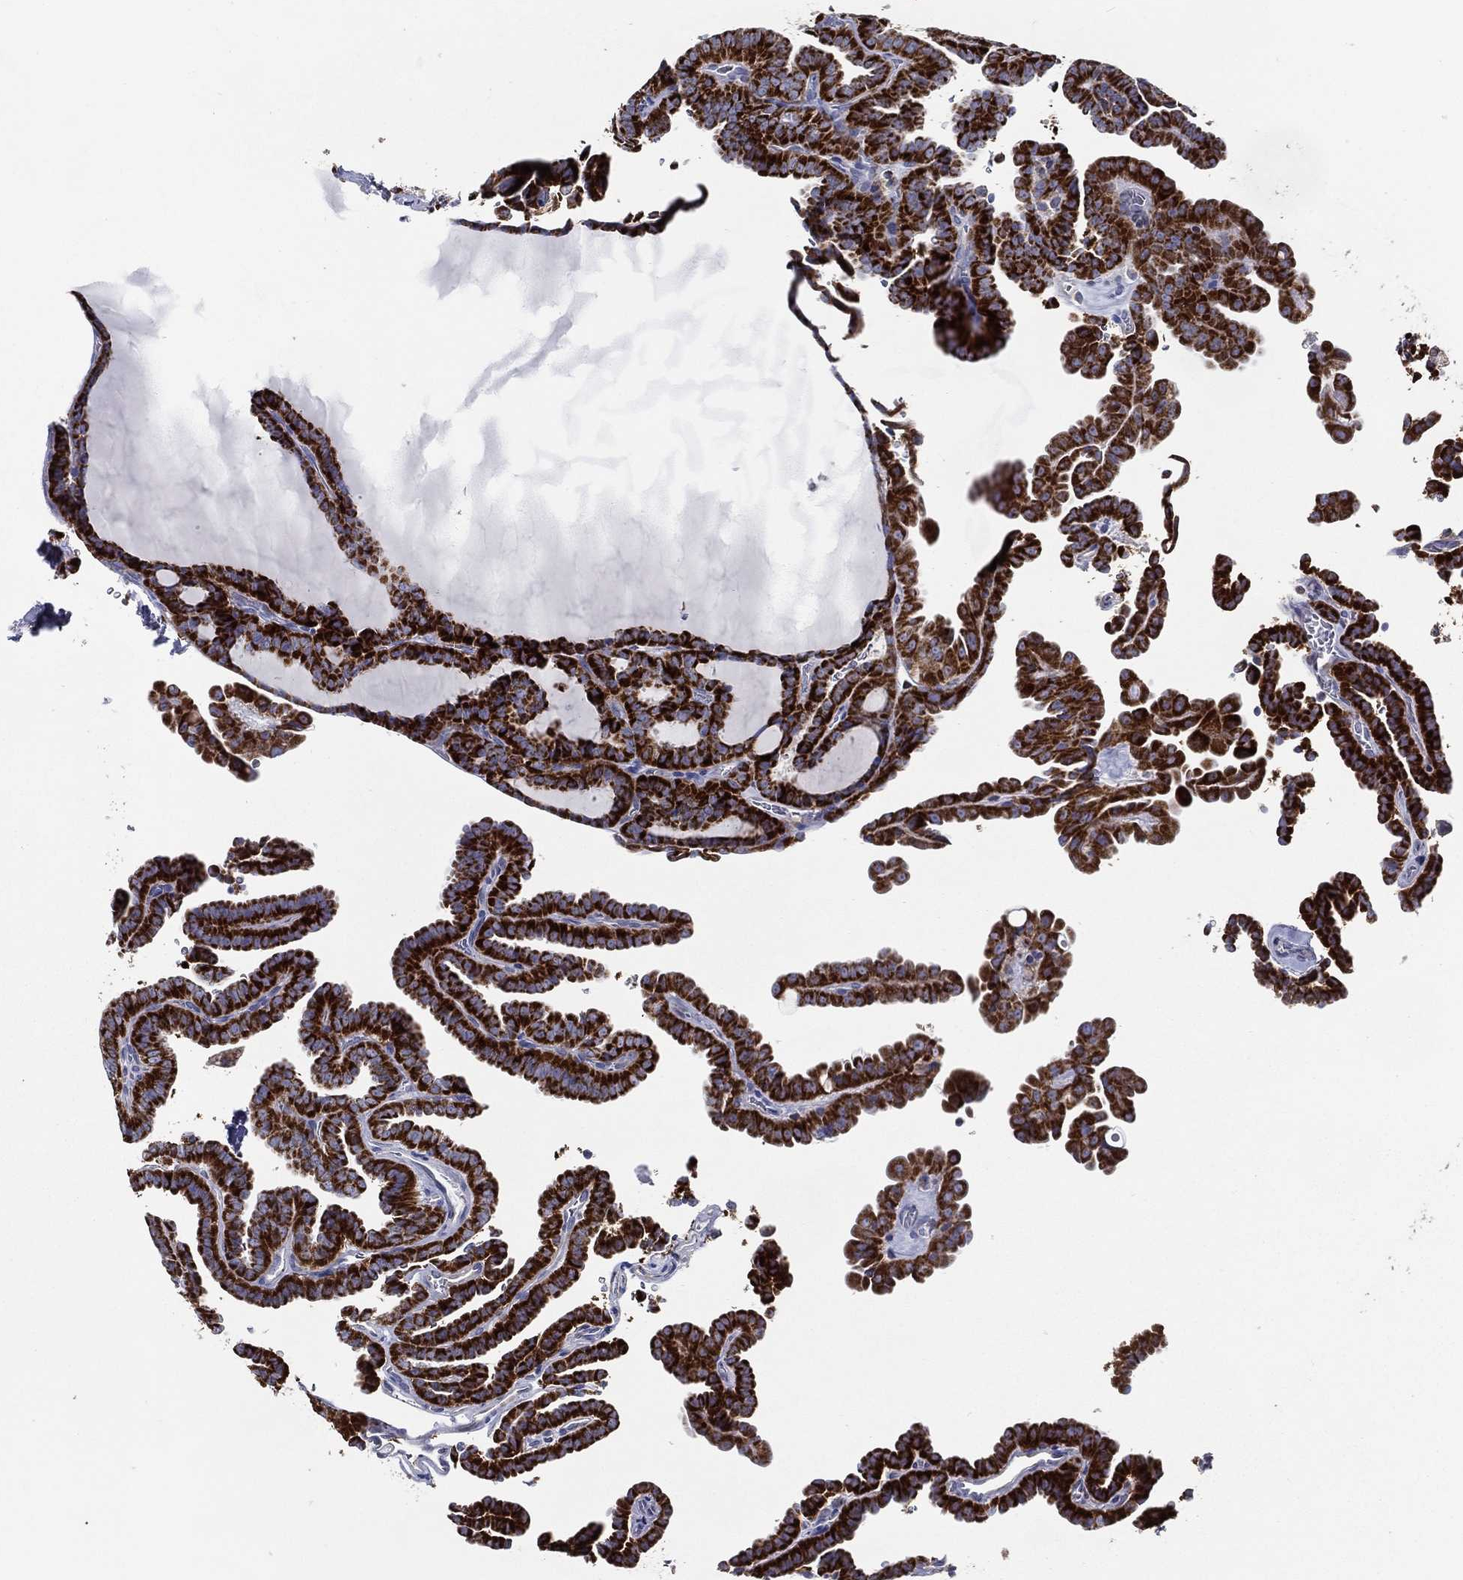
{"staining": {"intensity": "strong", "quantity": ">75%", "location": "cytoplasmic/membranous"}, "tissue": "thyroid cancer", "cell_type": "Tumor cells", "image_type": "cancer", "snomed": [{"axis": "morphology", "description": "Papillary adenocarcinoma, NOS"}, {"axis": "topography", "description": "Thyroid gland"}], "caption": "A brown stain shows strong cytoplasmic/membranous positivity of a protein in human papillary adenocarcinoma (thyroid) tumor cells.", "gene": "SFXN1", "patient": {"sex": "female", "age": 39}}